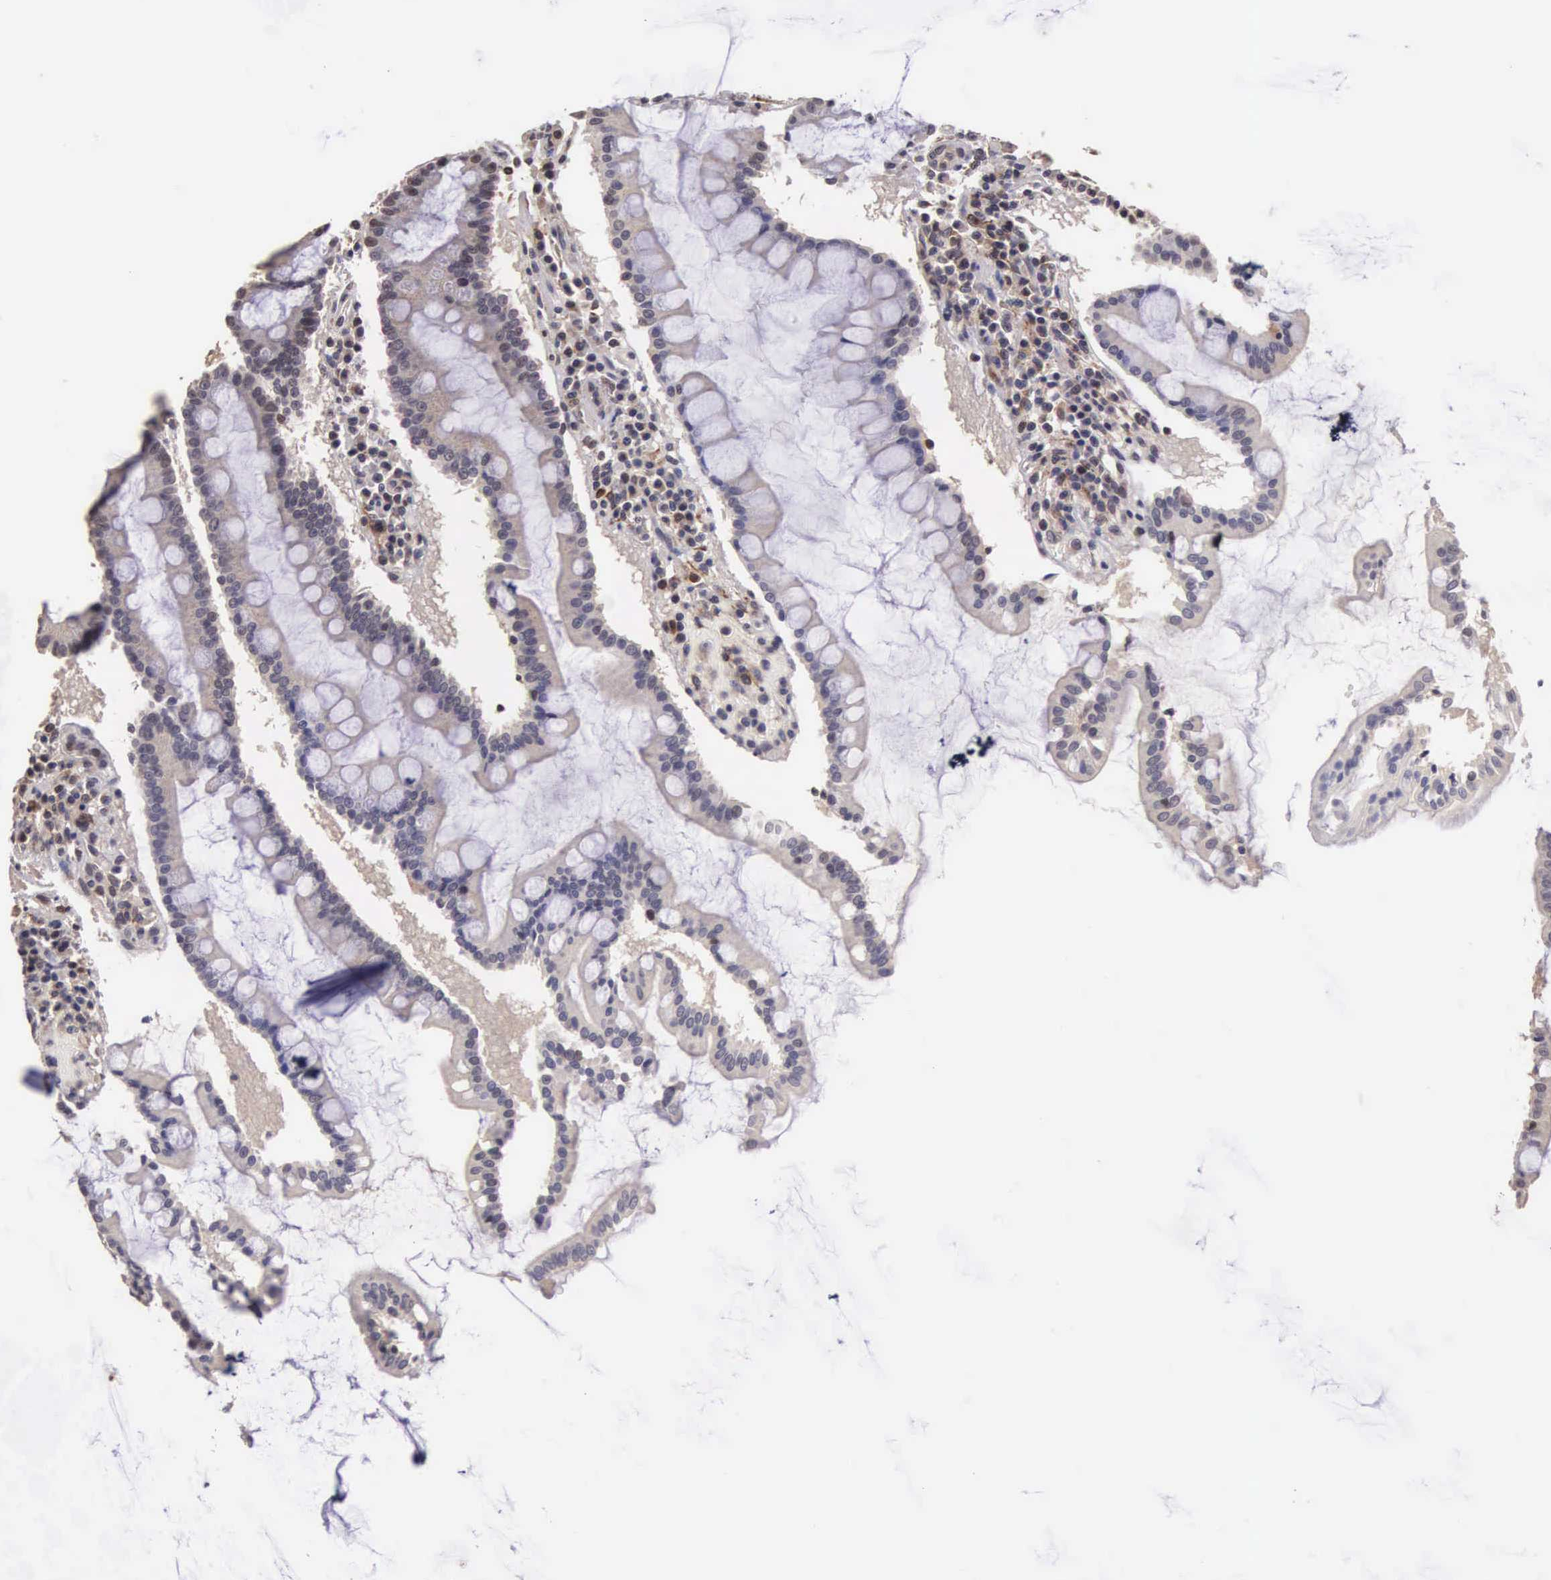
{"staining": {"intensity": "weak", "quantity": "25%-75%", "location": "cytoplasmic/membranous"}, "tissue": "duodenum", "cell_type": "Glandular cells", "image_type": "normal", "snomed": [{"axis": "morphology", "description": "Normal tissue, NOS"}, {"axis": "topography", "description": "Duodenum"}], "caption": "Duodenum was stained to show a protein in brown. There is low levels of weak cytoplasmic/membranous positivity in about 25%-75% of glandular cells. Ihc stains the protein of interest in brown and the nuclei are stained blue.", "gene": "CDC45", "patient": {"sex": "male", "age": 73}}